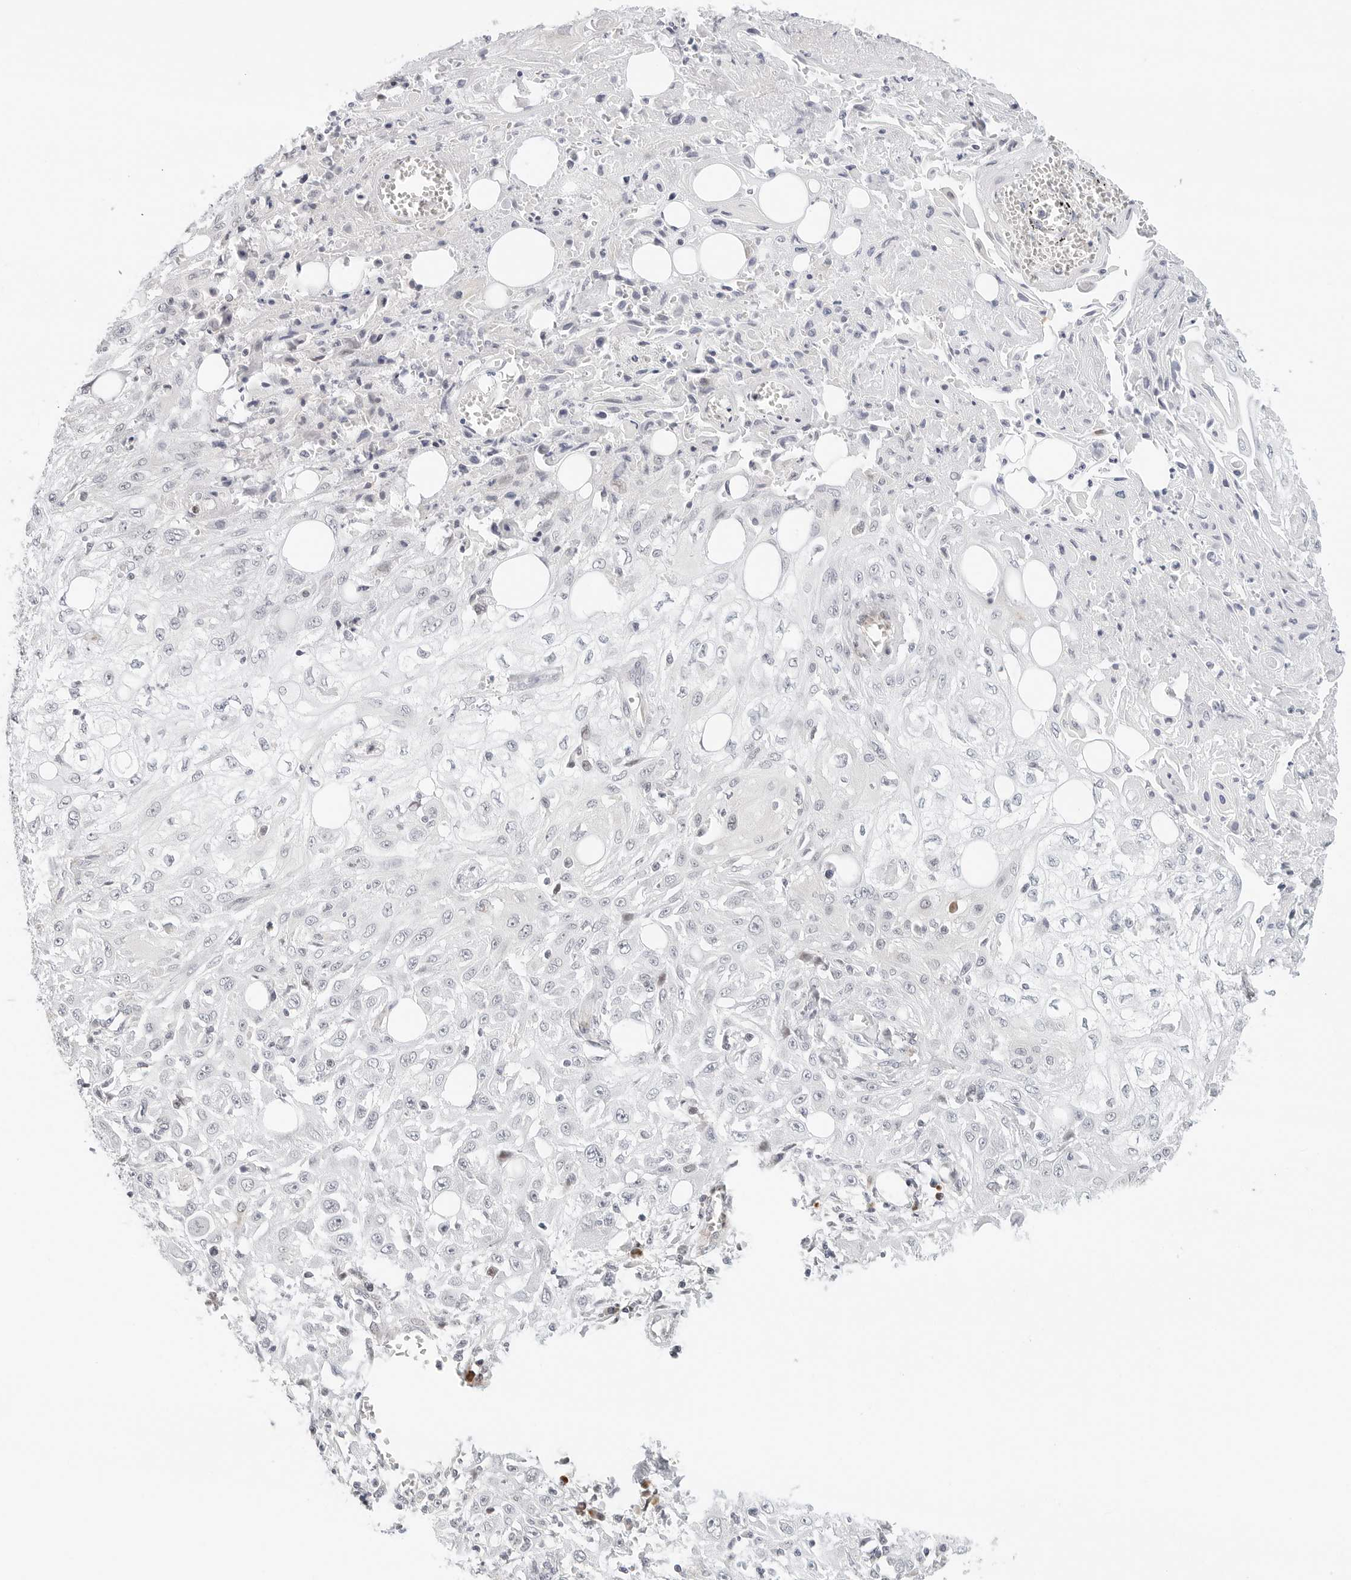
{"staining": {"intensity": "negative", "quantity": "none", "location": "none"}, "tissue": "skin cancer", "cell_type": "Tumor cells", "image_type": "cancer", "snomed": [{"axis": "morphology", "description": "Squamous cell carcinoma, NOS"}, {"axis": "morphology", "description": "Squamous cell carcinoma, metastatic, NOS"}, {"axis": "topography", "description": "Skin"}, {"axis": "topography", "description": "Lymph node"}], "caption": "High magnification brightfield microscopy of skin cancer (metastatic squamous cell carcinoma) stained with DAB (3,3'-diaminobenzidine) (brown) and counterstained with hematoxylin (blue): tumor cells show no significant positivity.", "gene": "PARP10", "patient": {"sex": "male", "age": 75}}